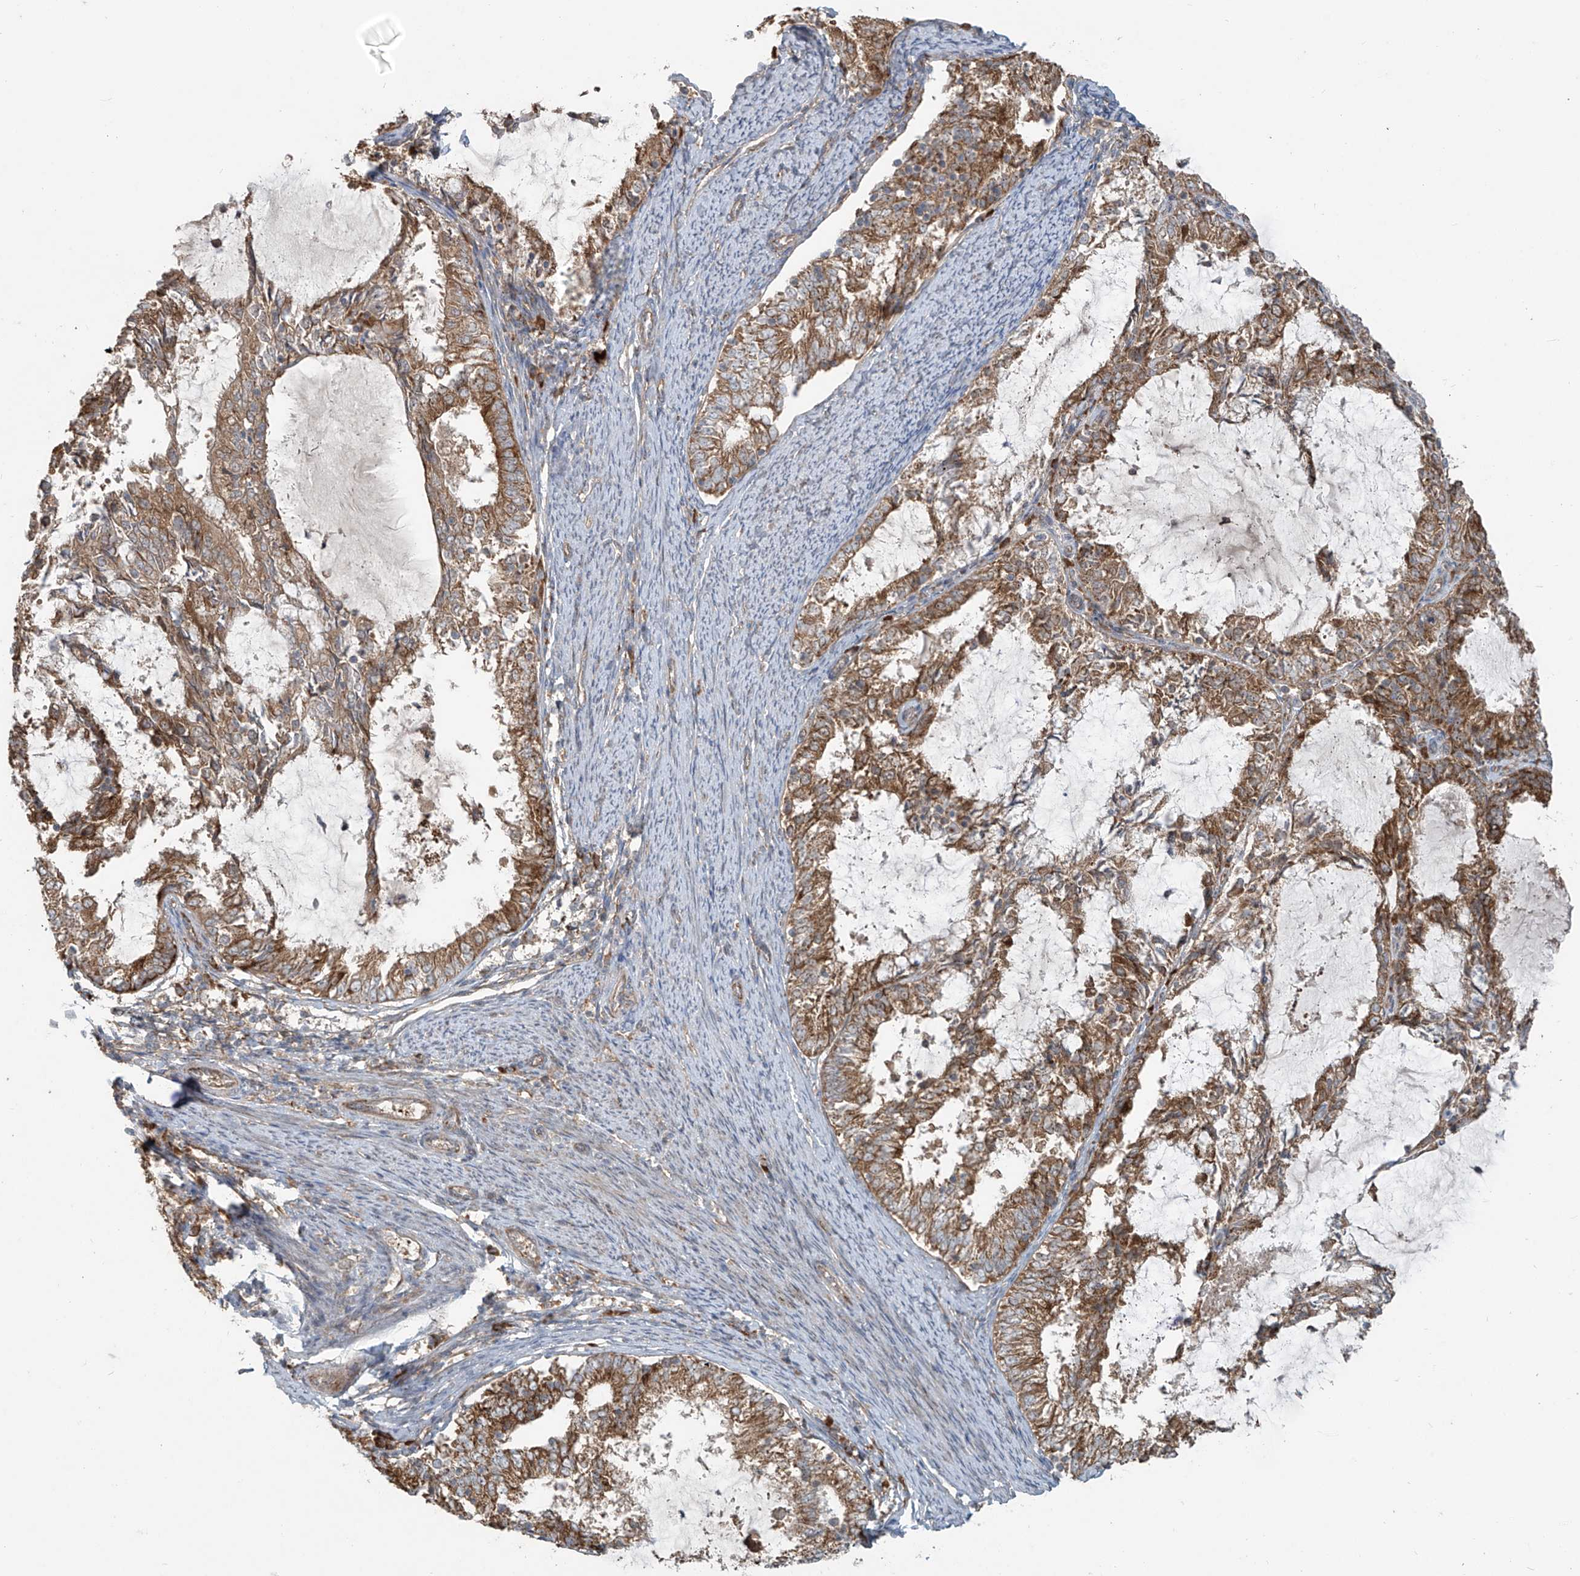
{"staining": {"intensity": "moderate", "quantity": ">75%", "location": "cytoplasmic/membranous"}, "tissue": "endometrial cancer", "cell_type": "Tumor cells", "image_type": "cancer", "snomed": [{"axis": "morphology", "description": "Adenocarcinoma, NOS"}, {"axis": "topography", "description": "Endometrium"}], "caption": "High-power microscopy captured an immunohistochemistry image of adenocarcinoma (endometrial), revealing moderate cytoplasmic/membranous expression in approximately >75% of tumor cells.", "gene": "KATNIP", "patient": {"sex": "female", "age": 57}}